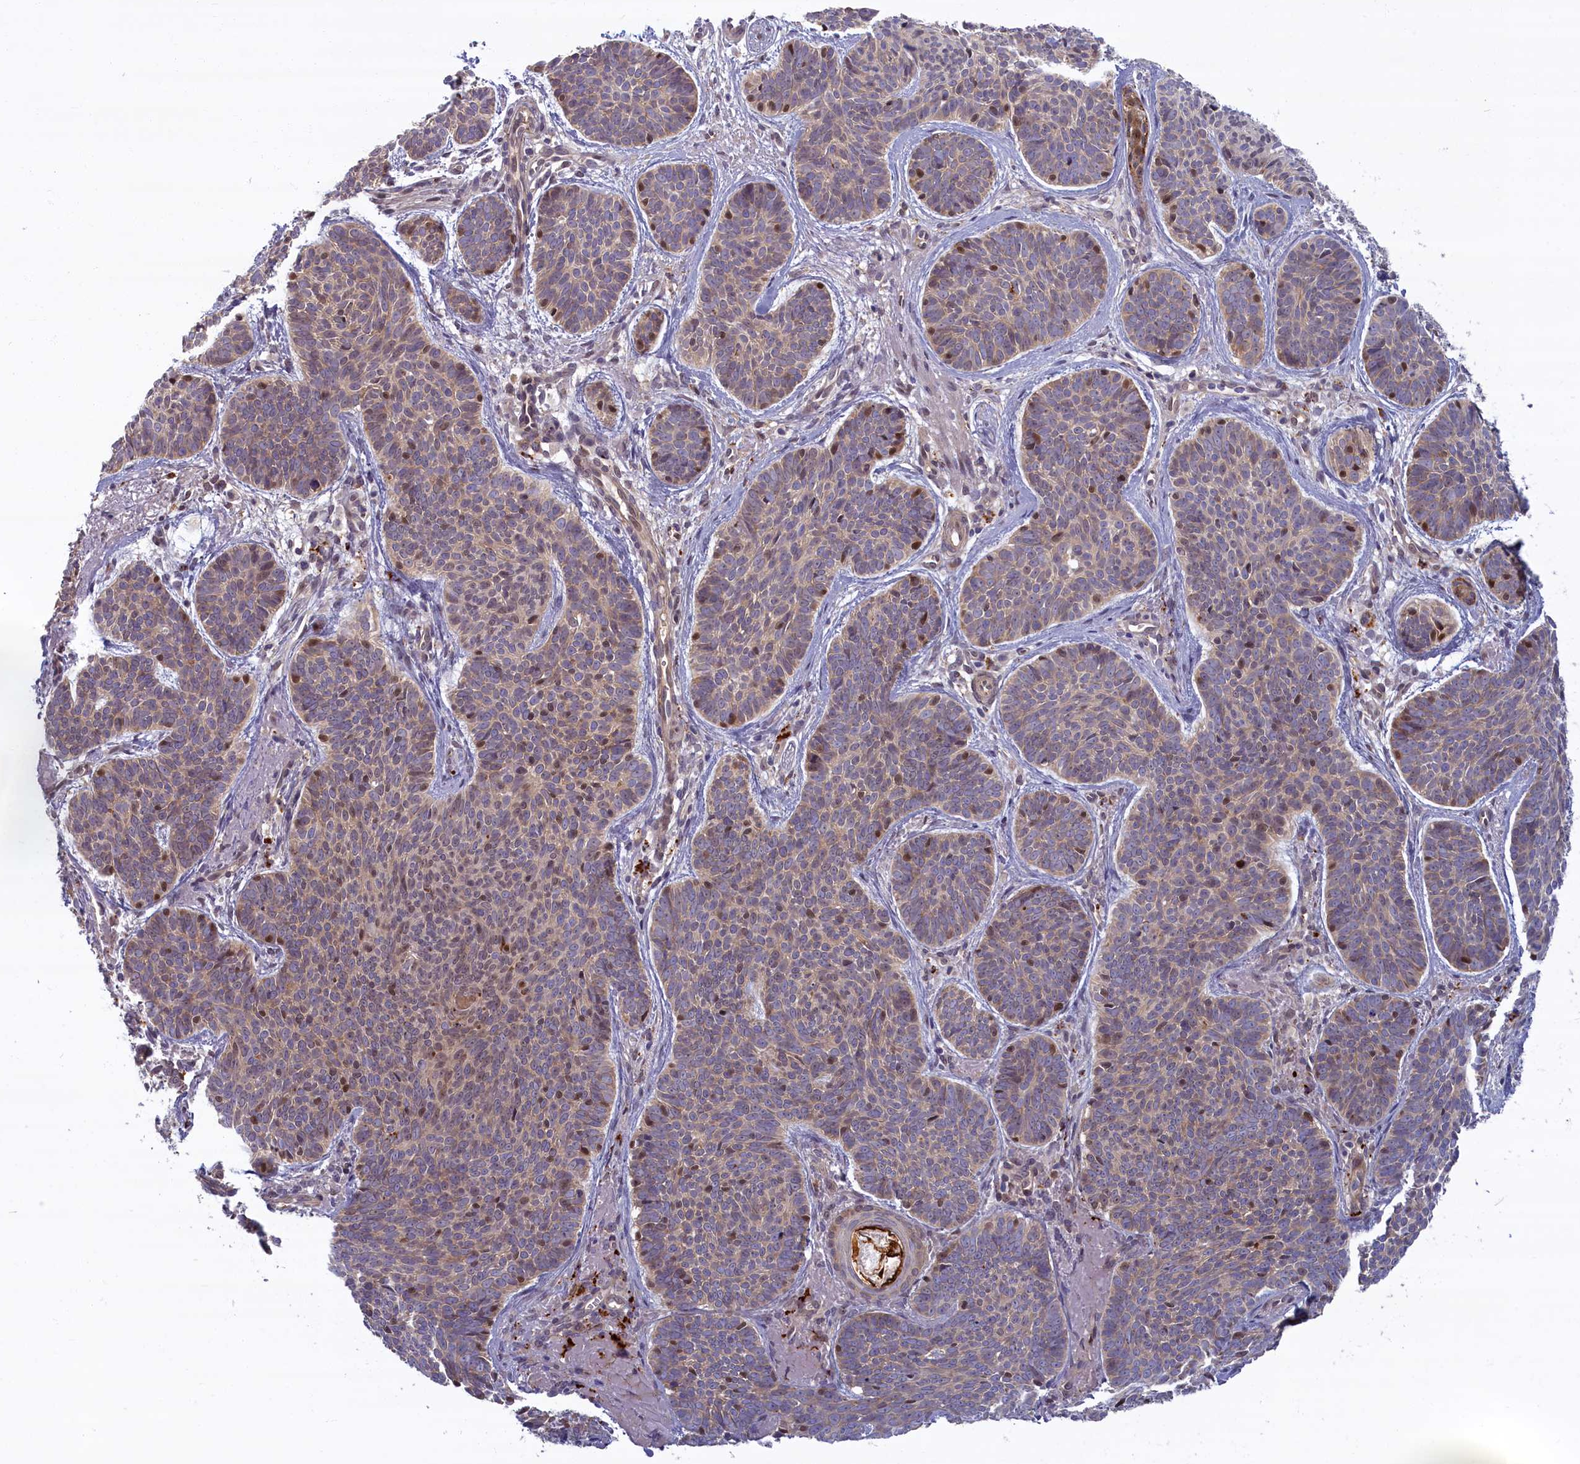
{"staining": {"intensity": "moderate", "quantity": "<25%", "location": "nuclear"}, "tissue": "skin cancer", "cell_type": "Tumor cells", "image_type": "cancer", "snomed": [{"axis": "morphology", "description": "Basal cell carcinoma"}, {"axis": "topography", "description": "Skin"}], "caption": "A low amount of moderate nuclear staining is appreciated in approximately <25% of tumor cells in basal cell carcinoma (skin) tissue.", "gene": "FCSK", "patient": {"sex": "female", "age": 74}}